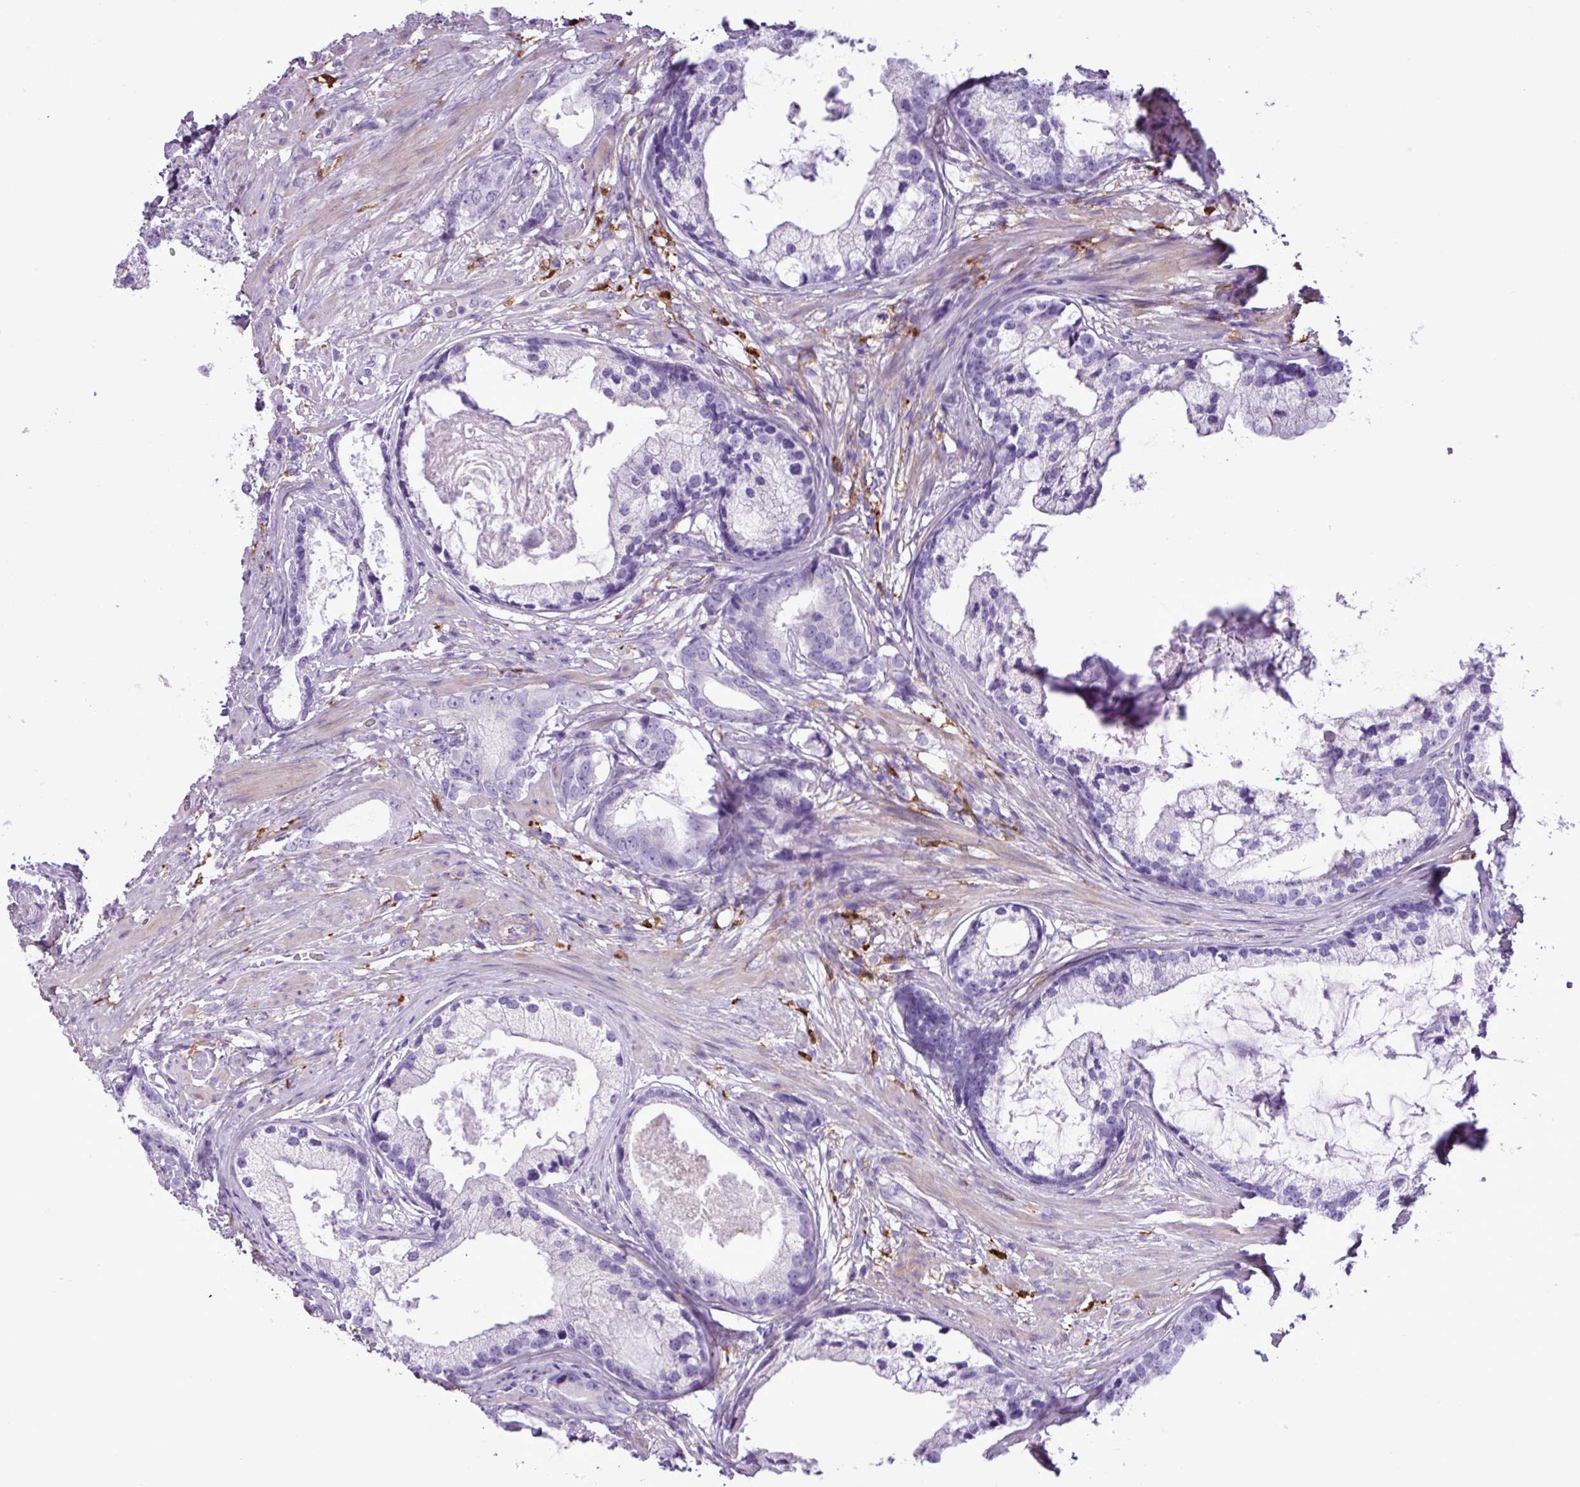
{"staining": {"intensity": "negative", "quantity": "none", "location": "none"}, "tissue": "prostate cancer", "cell_type": "Tumor cells", "image_type": "cancer", "snomed": [{"axis": "morphology", "description": "Adenocarcinoma, Low grade"}, {"axis": "topography", "description": "Prostate"}], "caption": "The micrograph shows no staining of tumor cells in prostate cancer (adenocarcinoma (low-grade)).", "gene": "TMEM200C", "patient": {"sex": "male", "age": 71}}